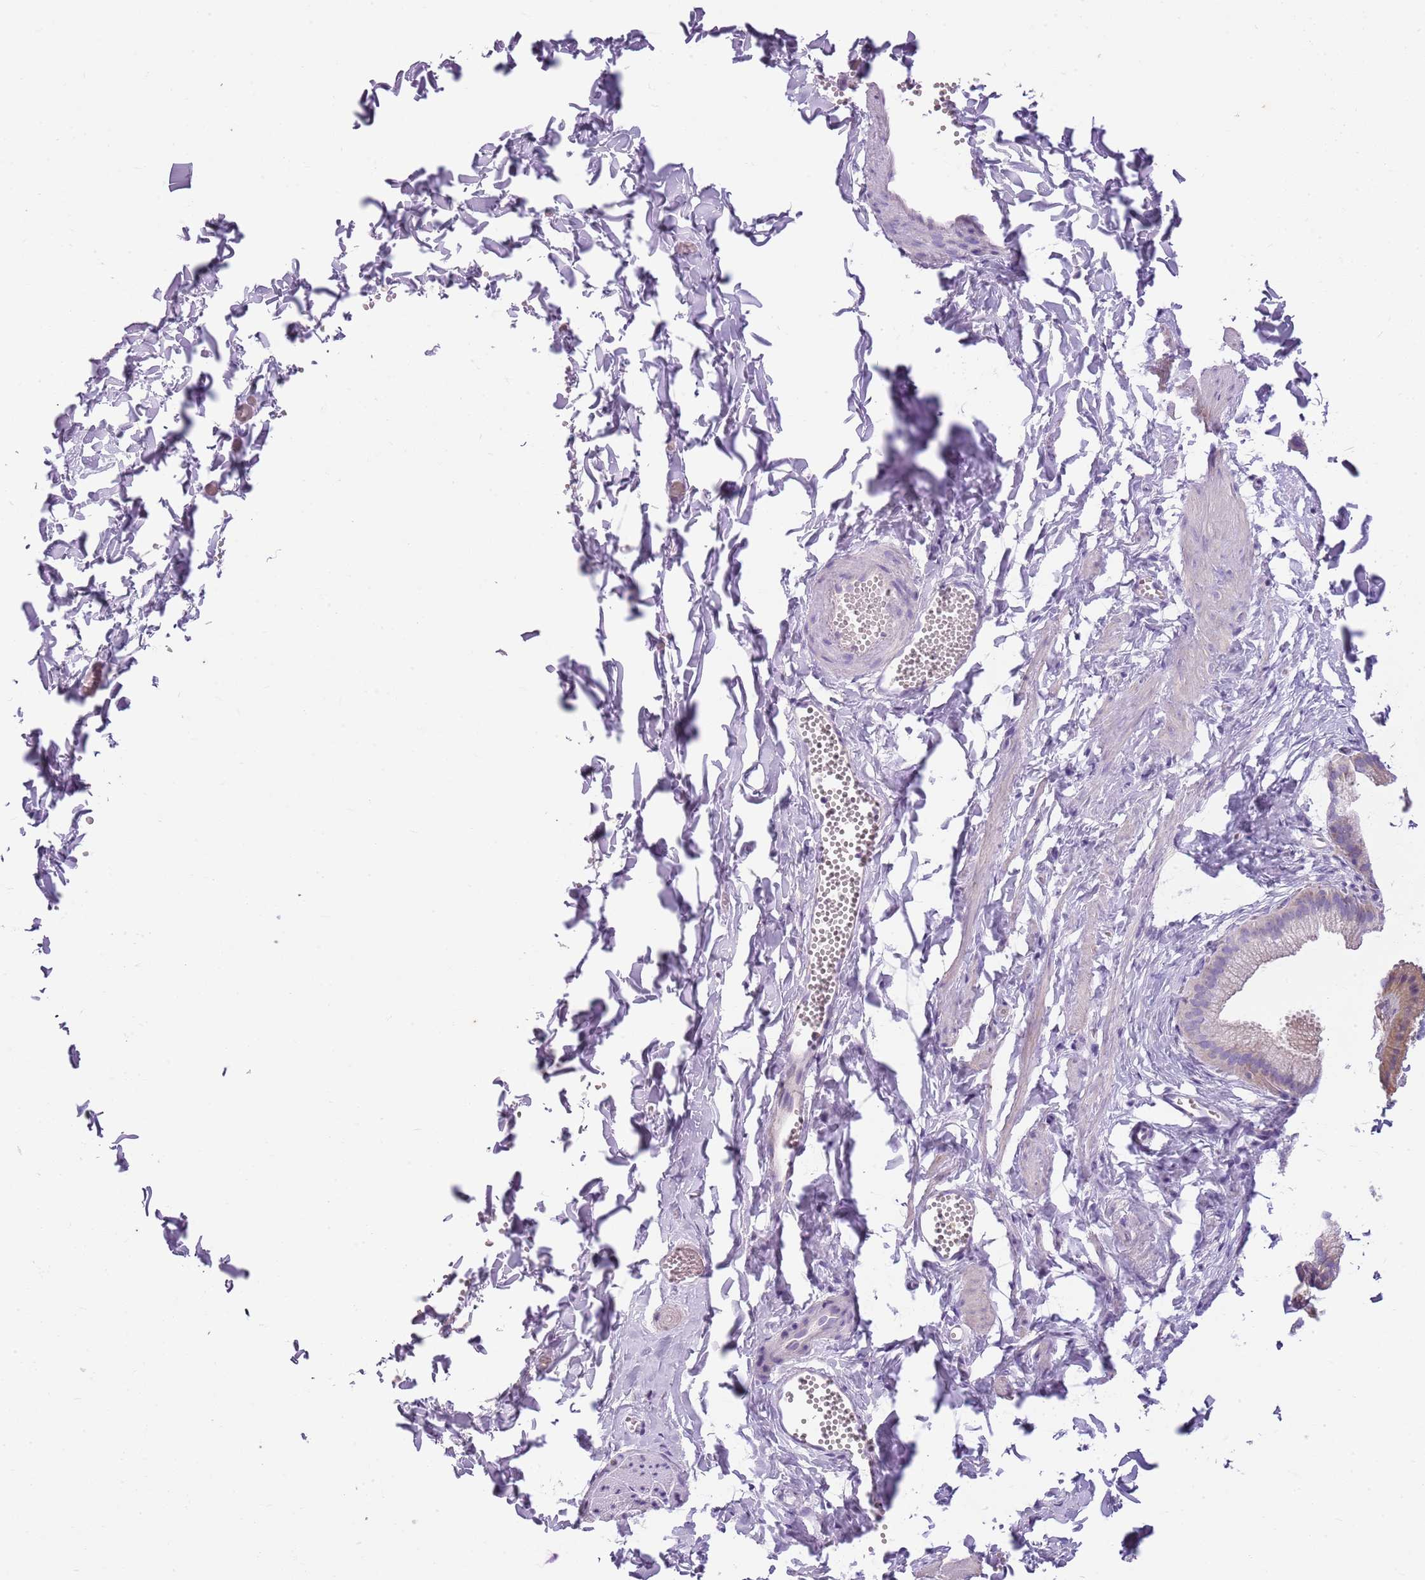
{"staining": {"intensity": "negative", "quantity": "none", "location": "none"}, "tissue": "adipose tissue", "cell_type": "Adipocytes", "image_type": "normal", "snomed": [{"axis": "morphology", "description": "Normal tissue, NOS"}, {"axis": "topography", "description": "Gallbladder"}, {"axis": "topography", "description": "Peripheral nerve tissue"}], "caption": "Adipocytes are negative for brown protein staining in normal adipose tissue. Brightfield microscopy of IHC stained with DAB (brown) and hematoxylin (blue), captured at high magnification.", "gene": "CNPPD1", "patient": {"sex": "male", "age": 38}}